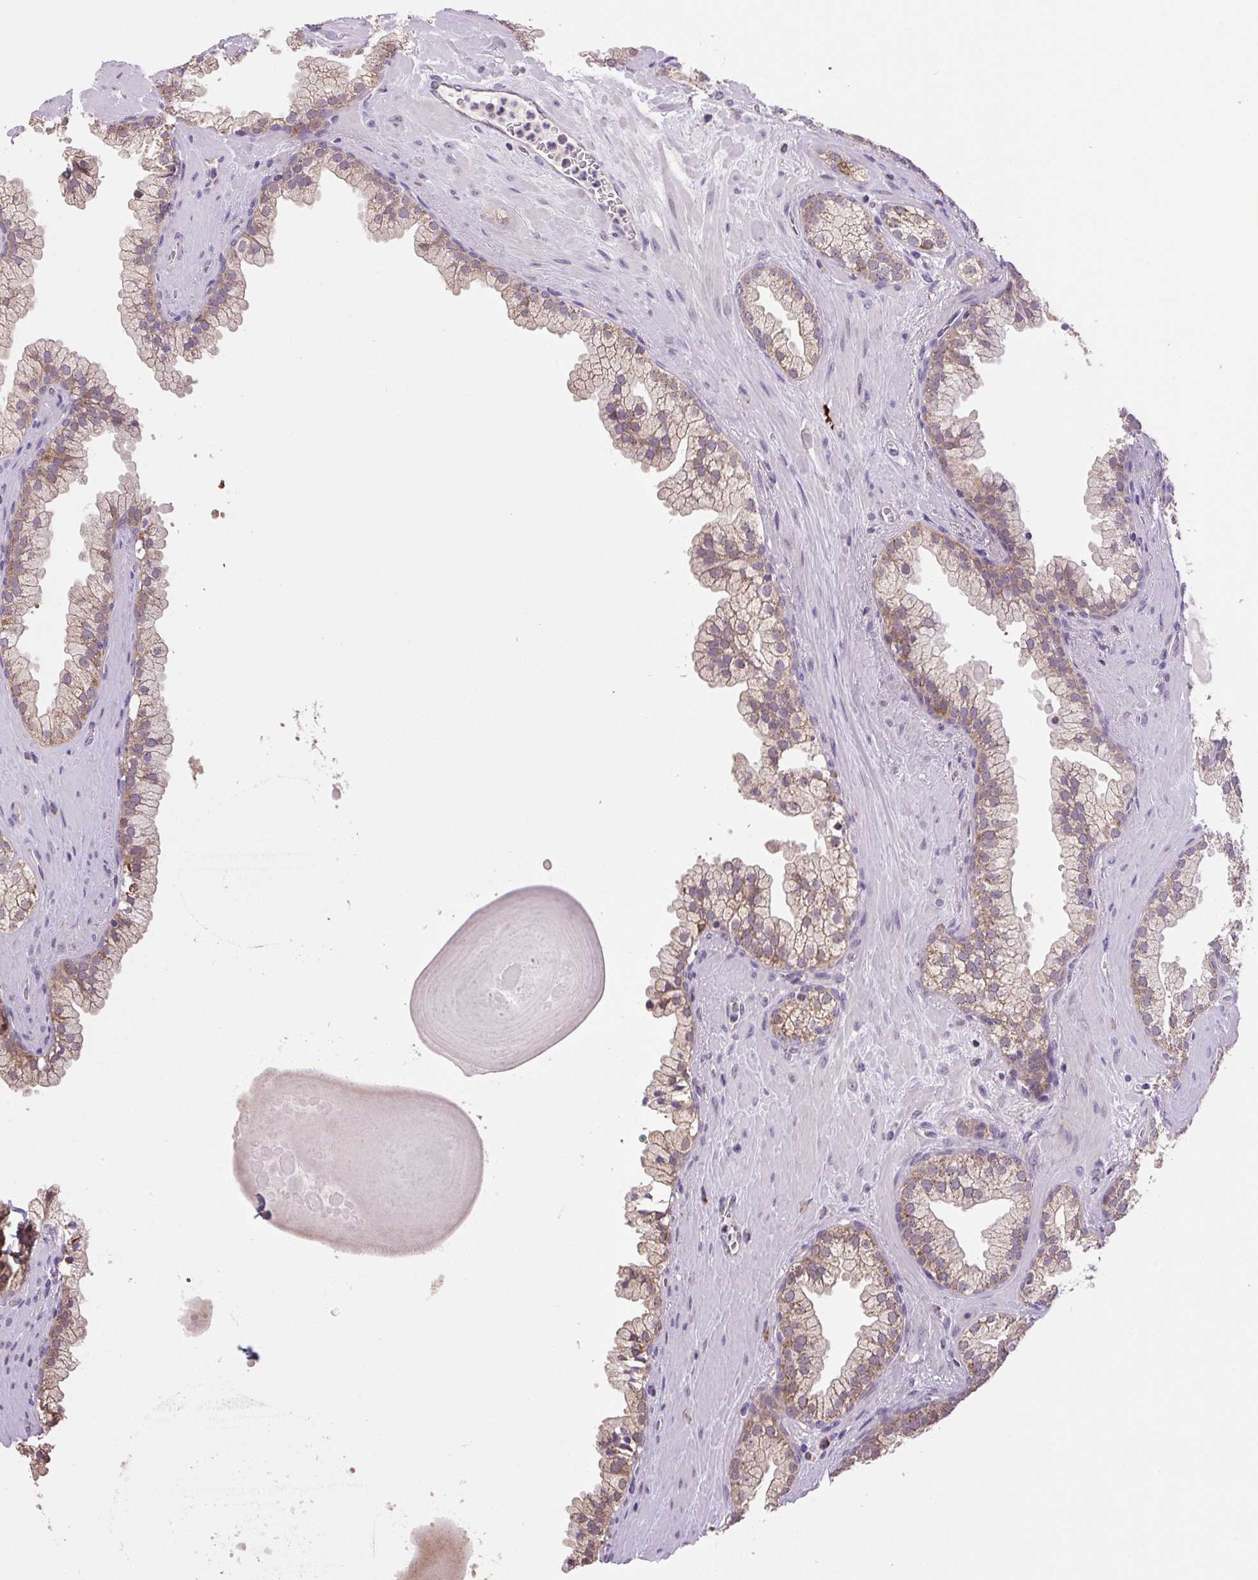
{"staining": {"intensity": "moderate", "quantity": "25%-75%", "location": "cytoplasmic/membranous,nuclear"}, "tissue": "prostate", "cell_type": "Glandular cells", "image_type": "normal", "snomed": [{"axis": "morphology", "description": "Normal tissue, NOS"}, {"axis": "topography", "description": "Prostate"}, {"axis": "topography", "description": "Peripheral nerve tissue"}], "caption": "Glandular cells exhibit medium levels of moderate cytoplasmic/membranous,nuclear staining in about 25%-75% of cells in unremarkable human prostate. The staining is performed using DAB brown chromogen to label protein expression. The nuclei are counter-stained blue using hematoxylin.", "gene": "SGF29", "patient": {"sex": "male", "age": 61}}